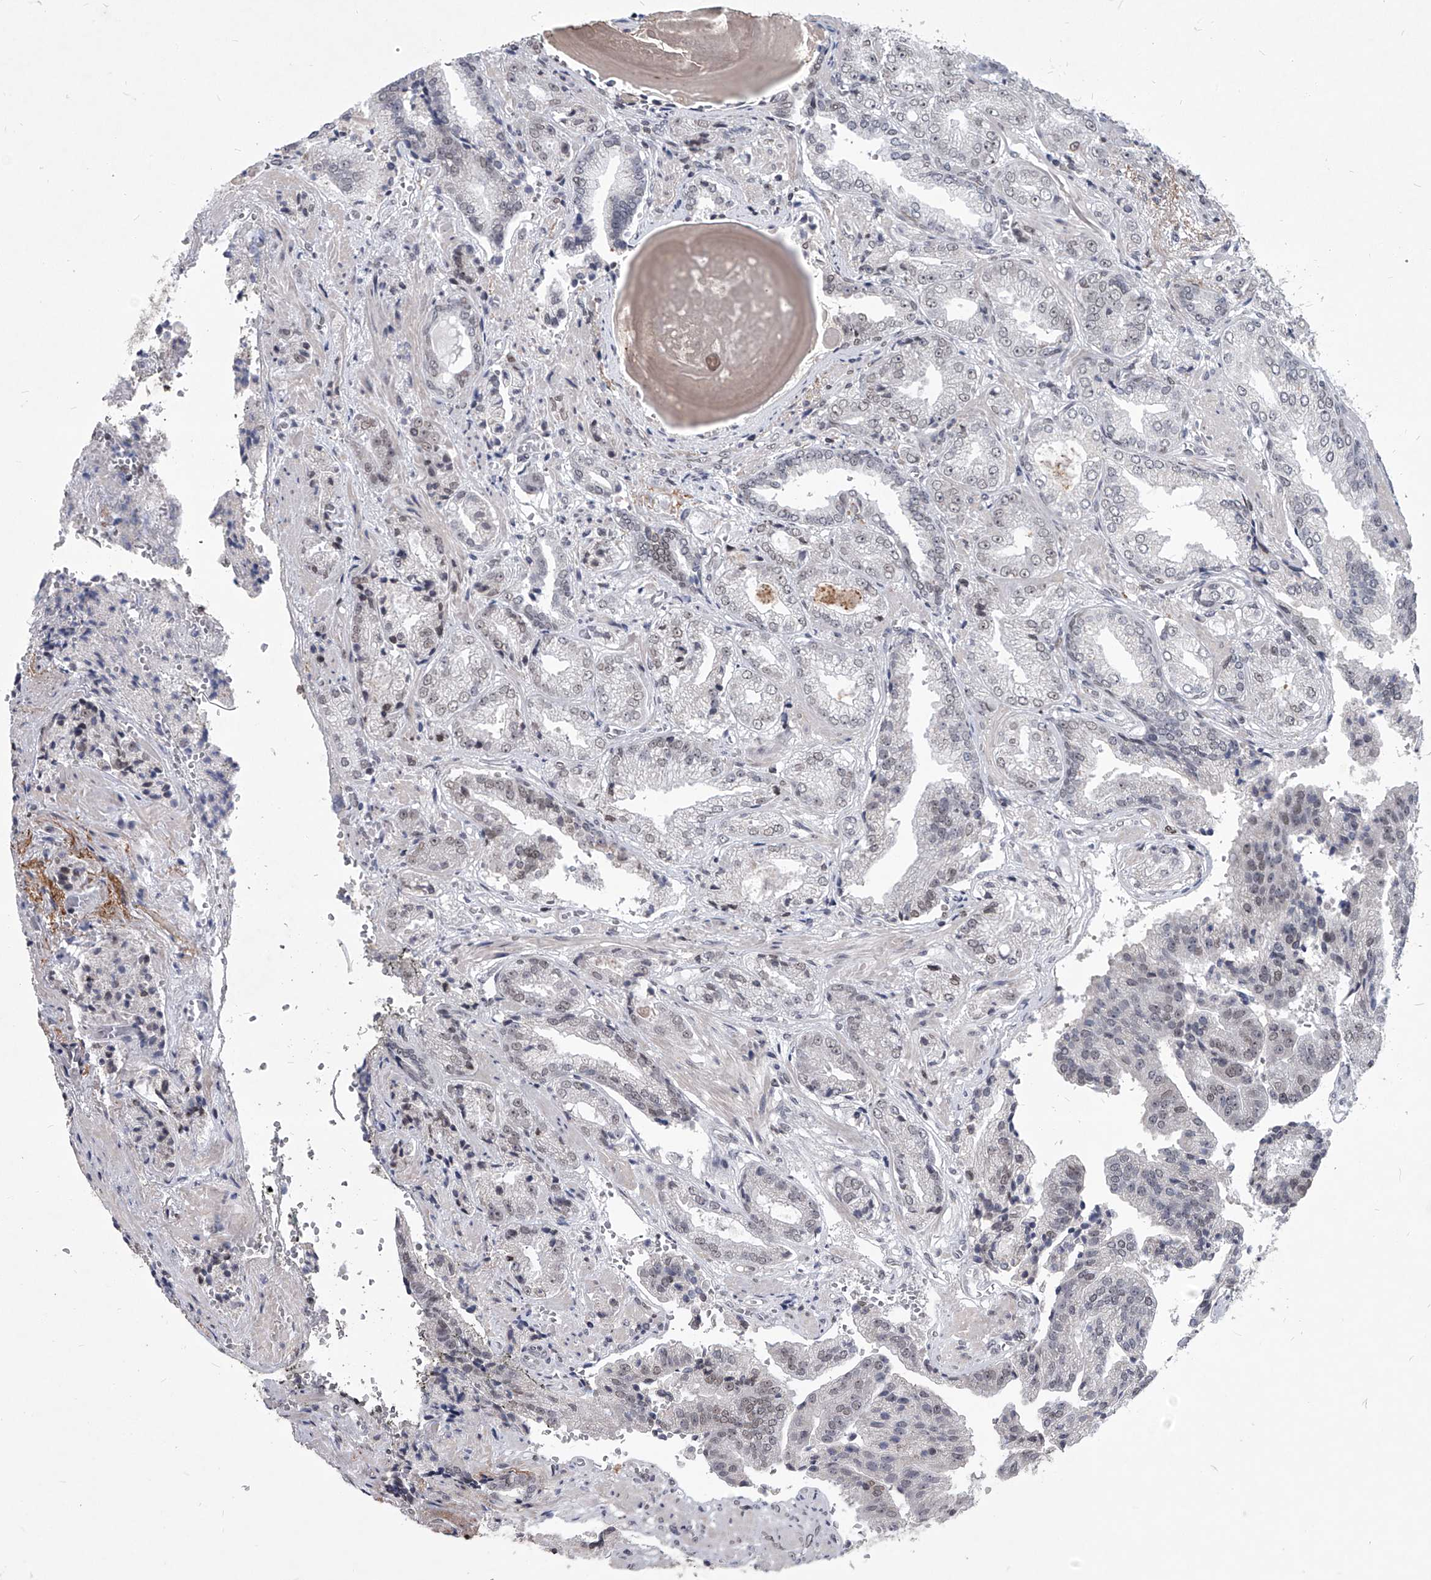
{"staining": {"intensity": "weak", "quantity": "<25%", "location": "nuclear"}, "tissue": "prostate cancer", "cell_type": "Tumor cells", "image_type": "cancer", "snomed": [{"axis": "morphology", "description": "Adenocarcinoma, High grade"}, {"axis": "topography", "description": "Prostate"}], "caption": "An immunohistochemistry histopathology image of prostate high-grade adenocarcinoma is shown. There is no staining in tumor cells of prostate high-grade adenocarcinoma.", "gene": "PPIL4", "patient": {"sex": "male", "age": 71}}